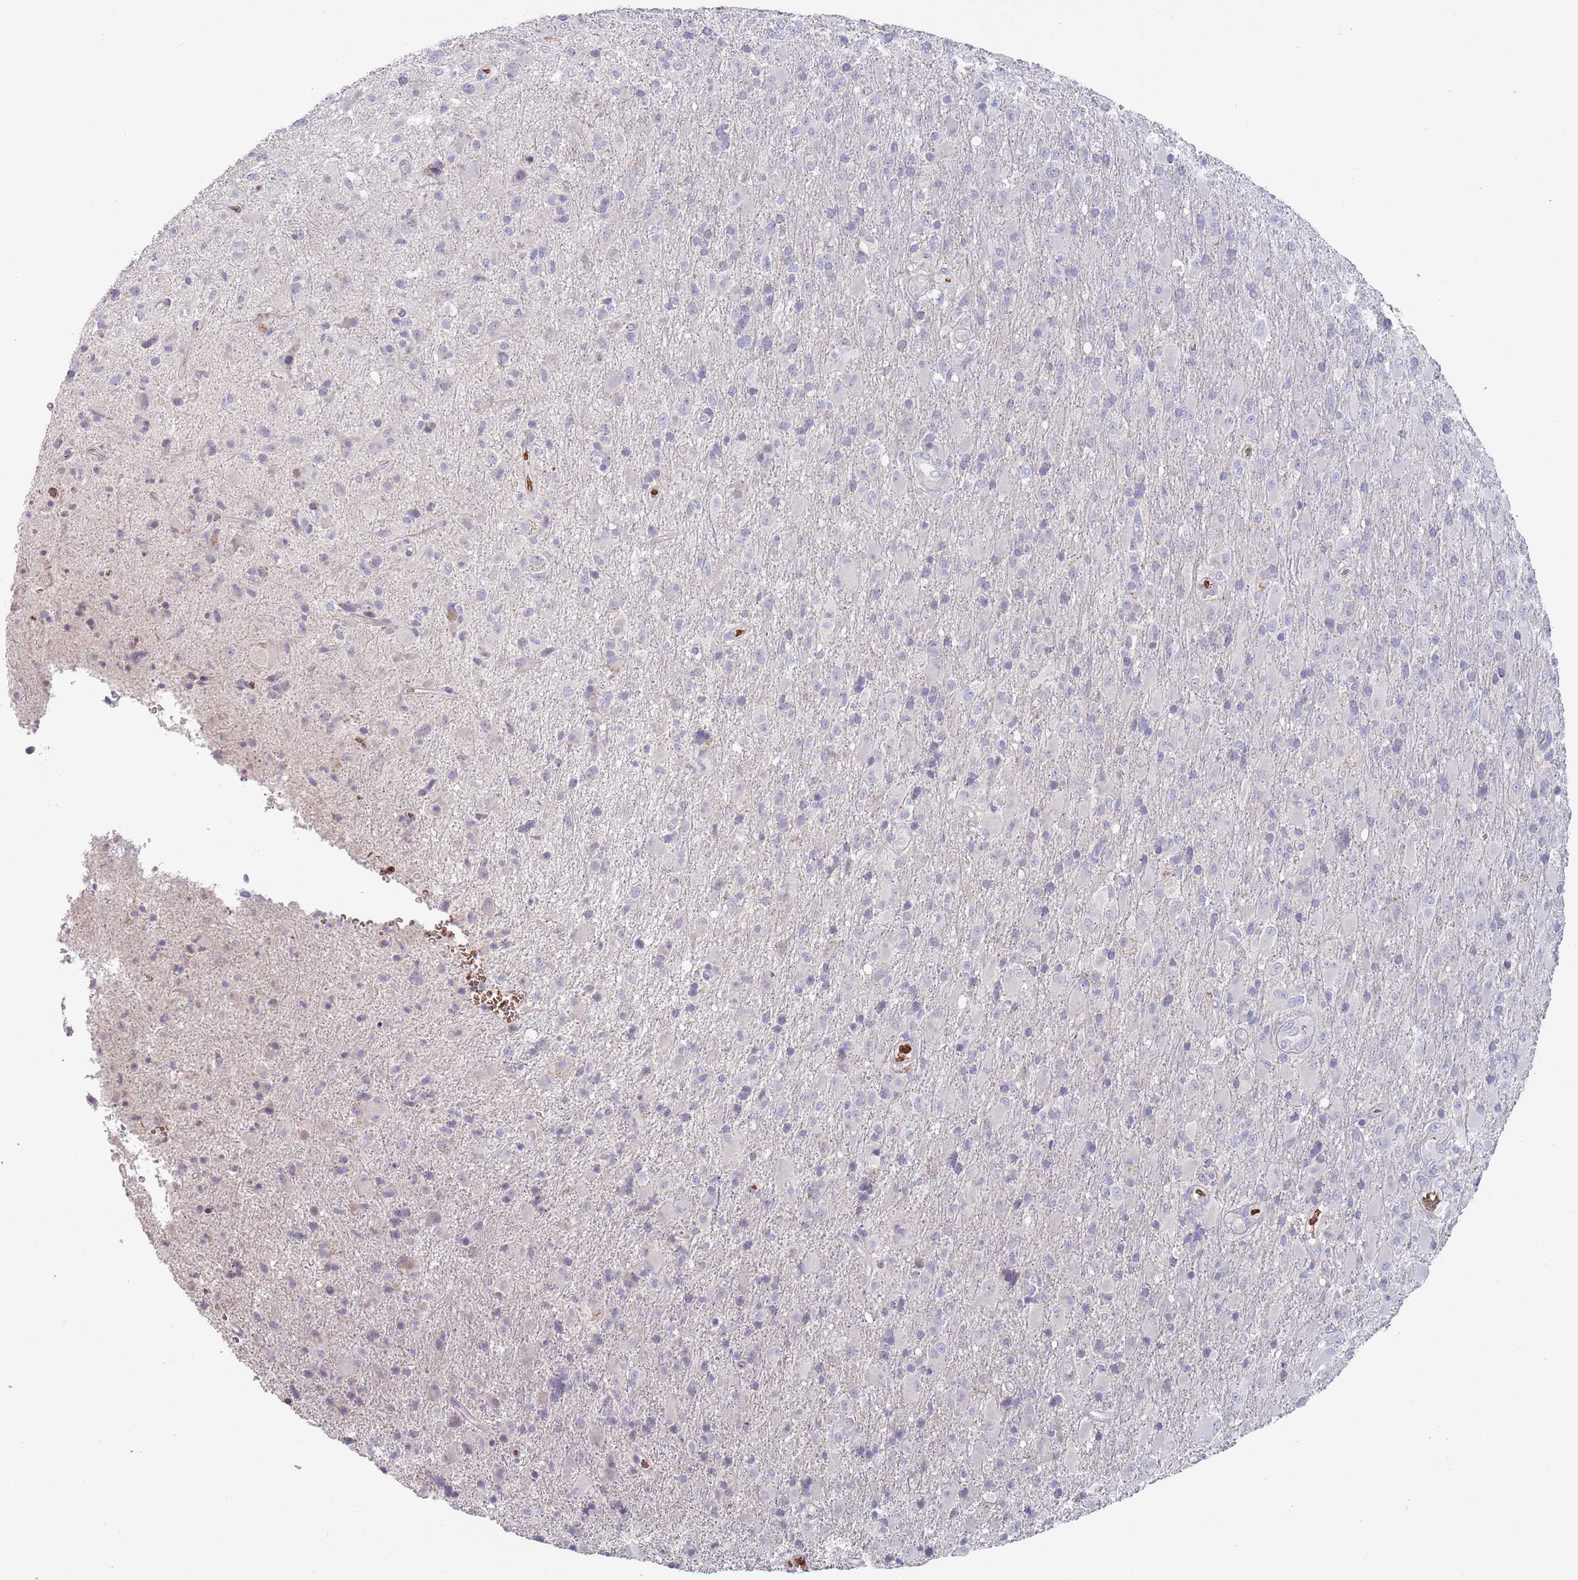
{"staining": {"intensity": "negative", "quantity": "none", "location": "none"}, "tissue": "glioma", "cell_type": "Tumor cells", "image_type": "cancer", "snomed": [{"axis": "morphology", "description": "Glioma, malignant, Low grade"}, {"axis": "topography", "description": "Brain"}], "caption": "Immunohistochemical staining of human malignant low-grade glioma displays no significant positivity in tumor cells.", "gene": "LACC1", "patient": {"sex": "male", "age": 65}}